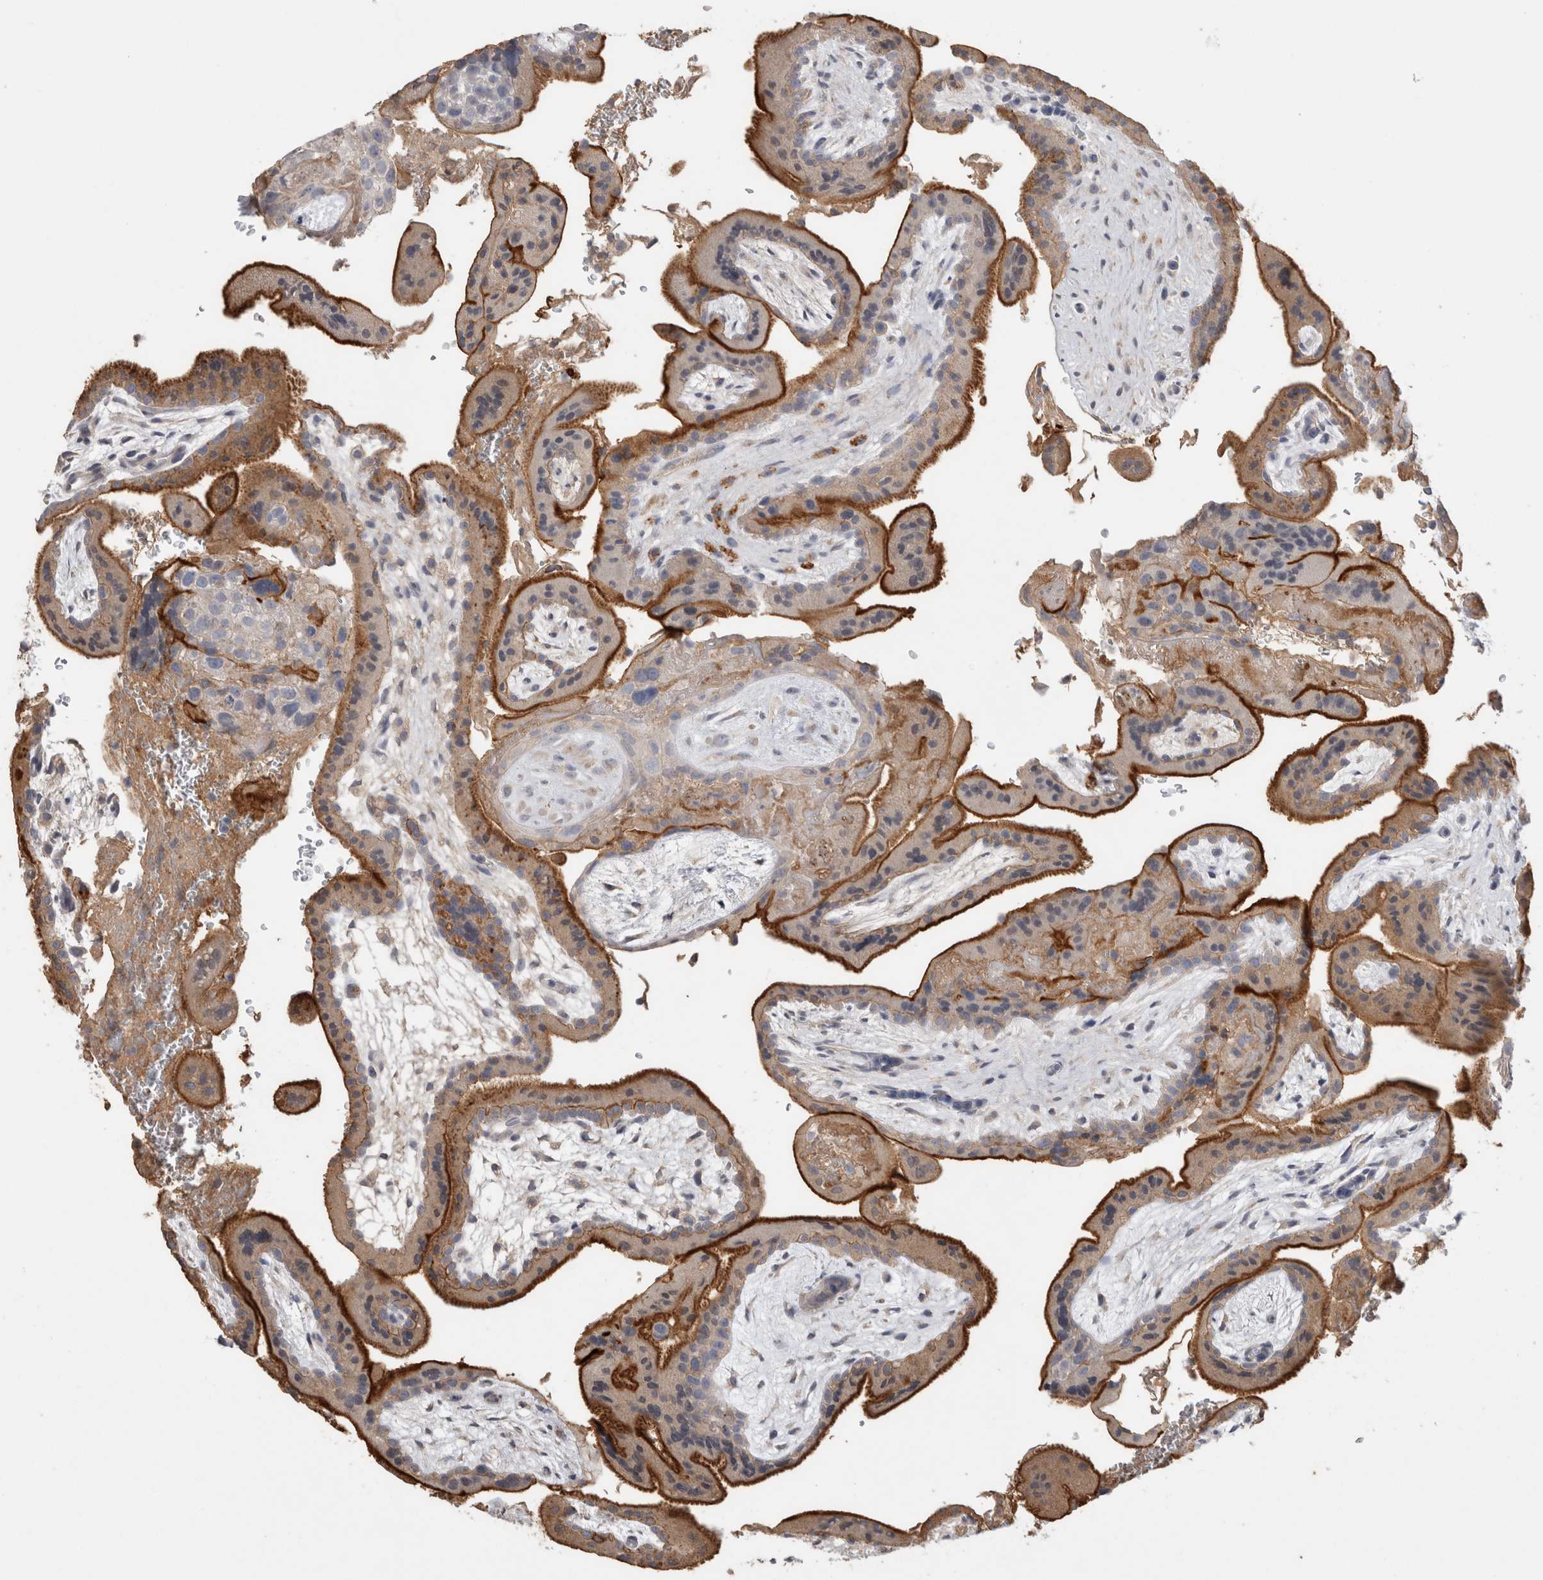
{"staining": {"intensity": "moderate", "quantity": ">75%", "location": "cytoplasmic/membranous"}, "tissue": "placenta", "cell_type": "Decidual cells", "image_type": "normal", "snomed": [{"axis": "morphology", "description": "Normal tissue, NOS"}, {"axis": "topography", "description": "Placenta"}], "caption": "A high-resolution histopathology image shows immunohistochemistry staining of benign placenta, which shows moderate cytoplasmic/membranous expression in about >75% of decidual cells.", "gene": "PPP3CC", "patient": {"sex": "female", "age": 35}}